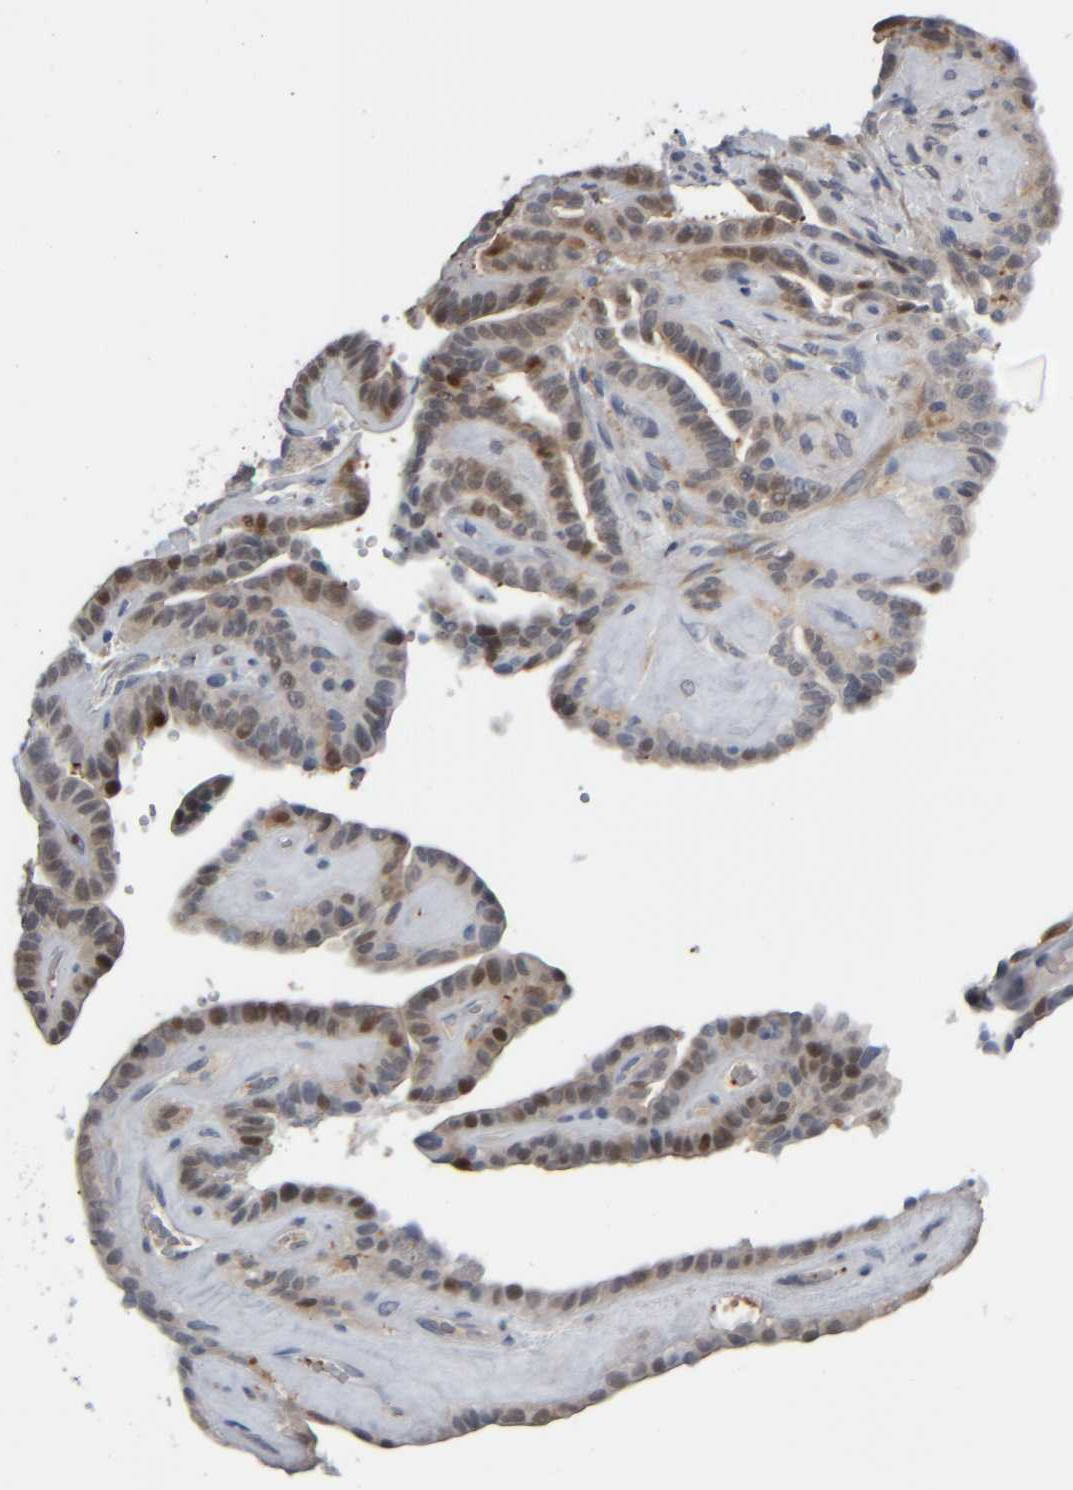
{"staining": {"intensity": "weak", "quantity": ">75%", "location": "cytoplasmic/membranous,nuclear"}, "tissue": "thyroid cancer", "cell_type": "Tumor cells", "image_type": "cancer", "snomed": [{"axis": "morphology", "description": "Papillary adenocarcinoma, NOS"}, {"axis": "topography", "description": "Thyroid gland"}], "caption": "Tumor cells display low levels of weak cytoplasmic/membranous and nuclear expression in approximately >75% of cells in human papillary adenocarcinoma (thyroid). (IHC, brightfield microscopy, high magnification).", "gene": "COL14A1", "patient": {"sex": "male", "age": 77}}